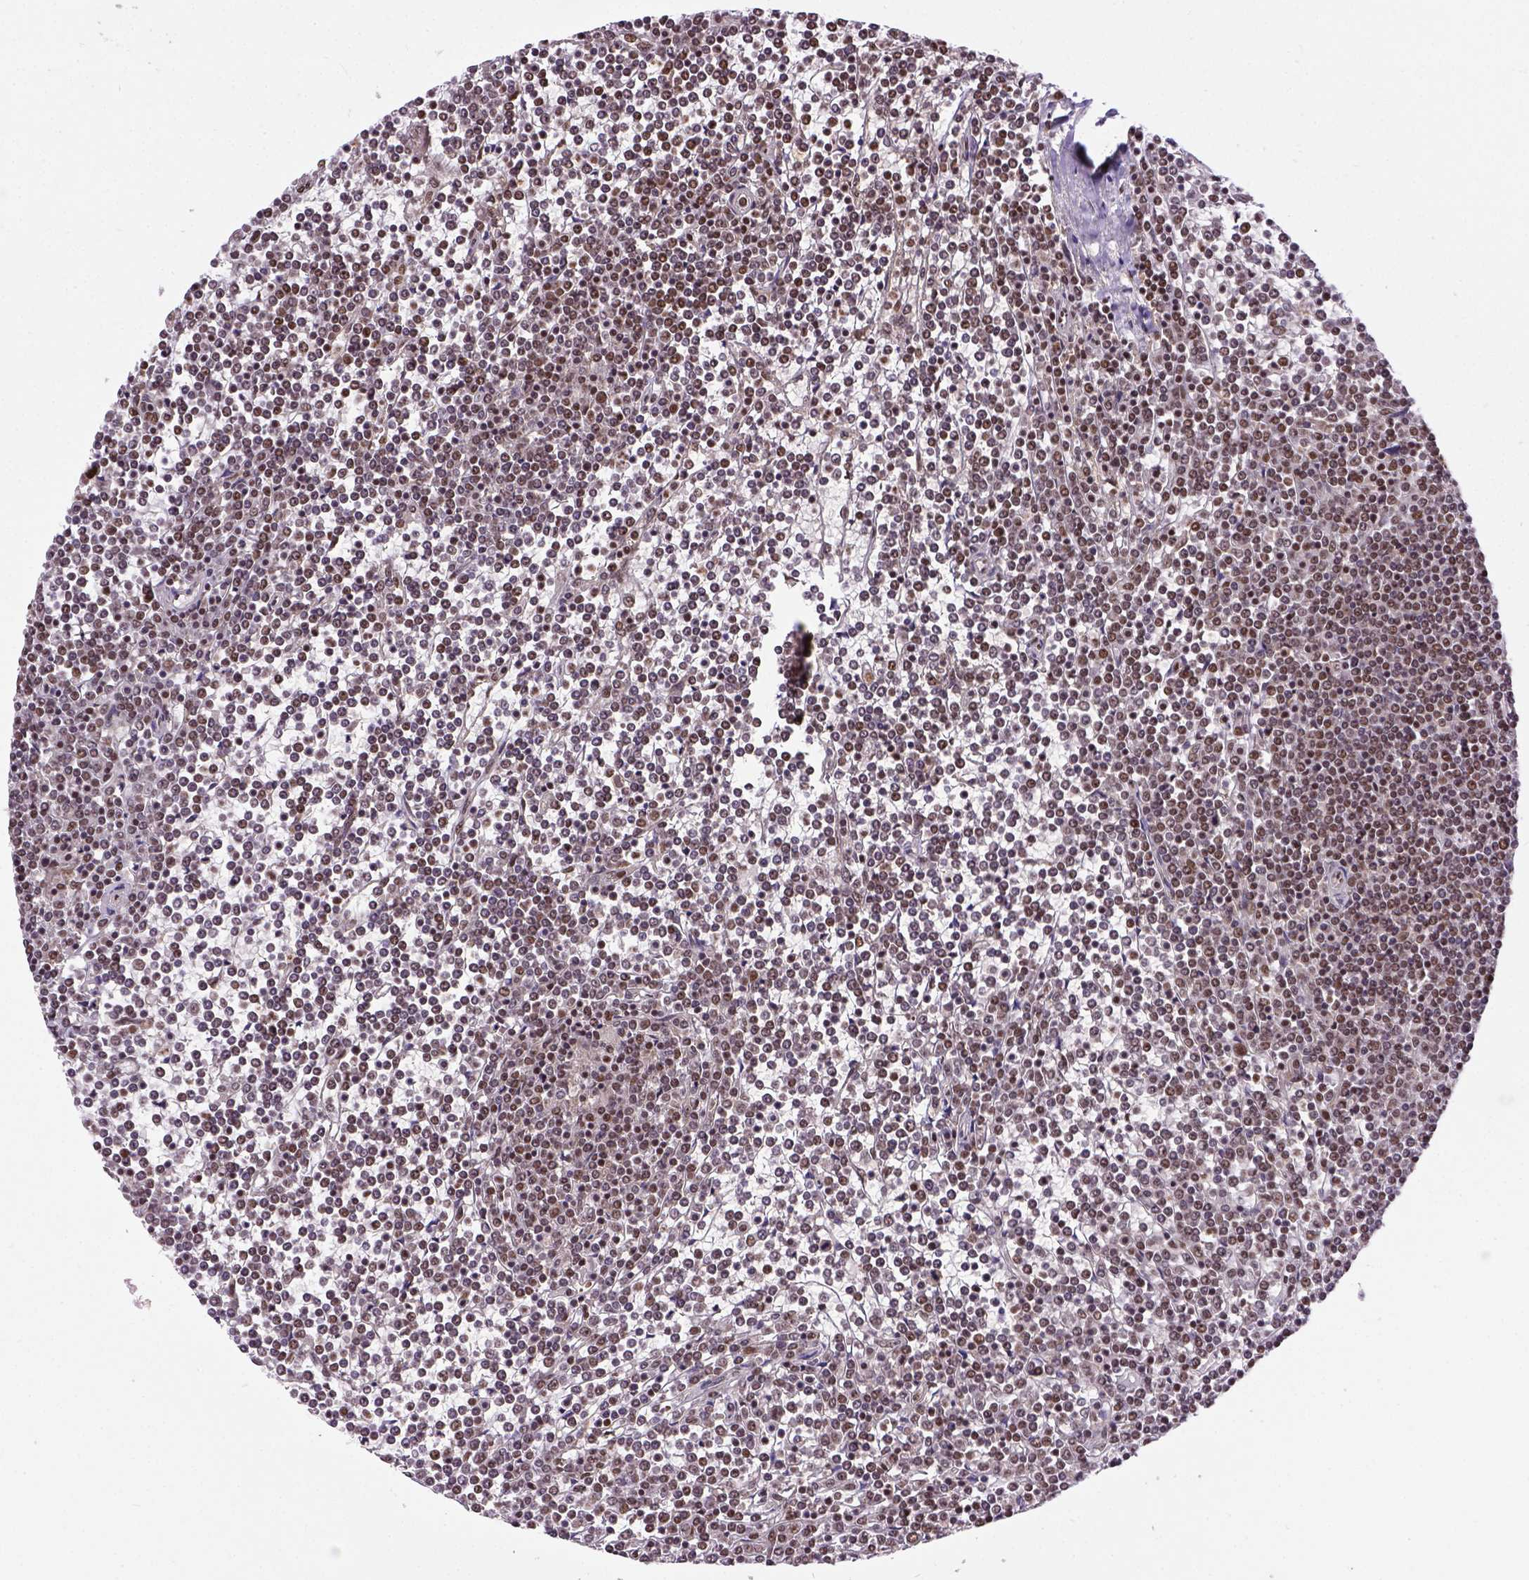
{"staining": {"intensity": "moderate", "quantity": ">75%", "location": "nuclear"}, "tissue": "lymphoma", "cell_type": "Tumor cells", "image_type": "cancer", "snomed": [{"axis": "morphology", "description": "Malignant lymphoma, non-Hodgkin's type, Low grade"}, {"axis": "topography", "description": "Spleen"}], "caption": "Malignant lymphoma, non-Hodgkin's type (low-grade) stained with a protein marker reveals moderate staining in tumor cells.", "gene": "NACC1", "patient": {"sex": "female", "age": 19}}